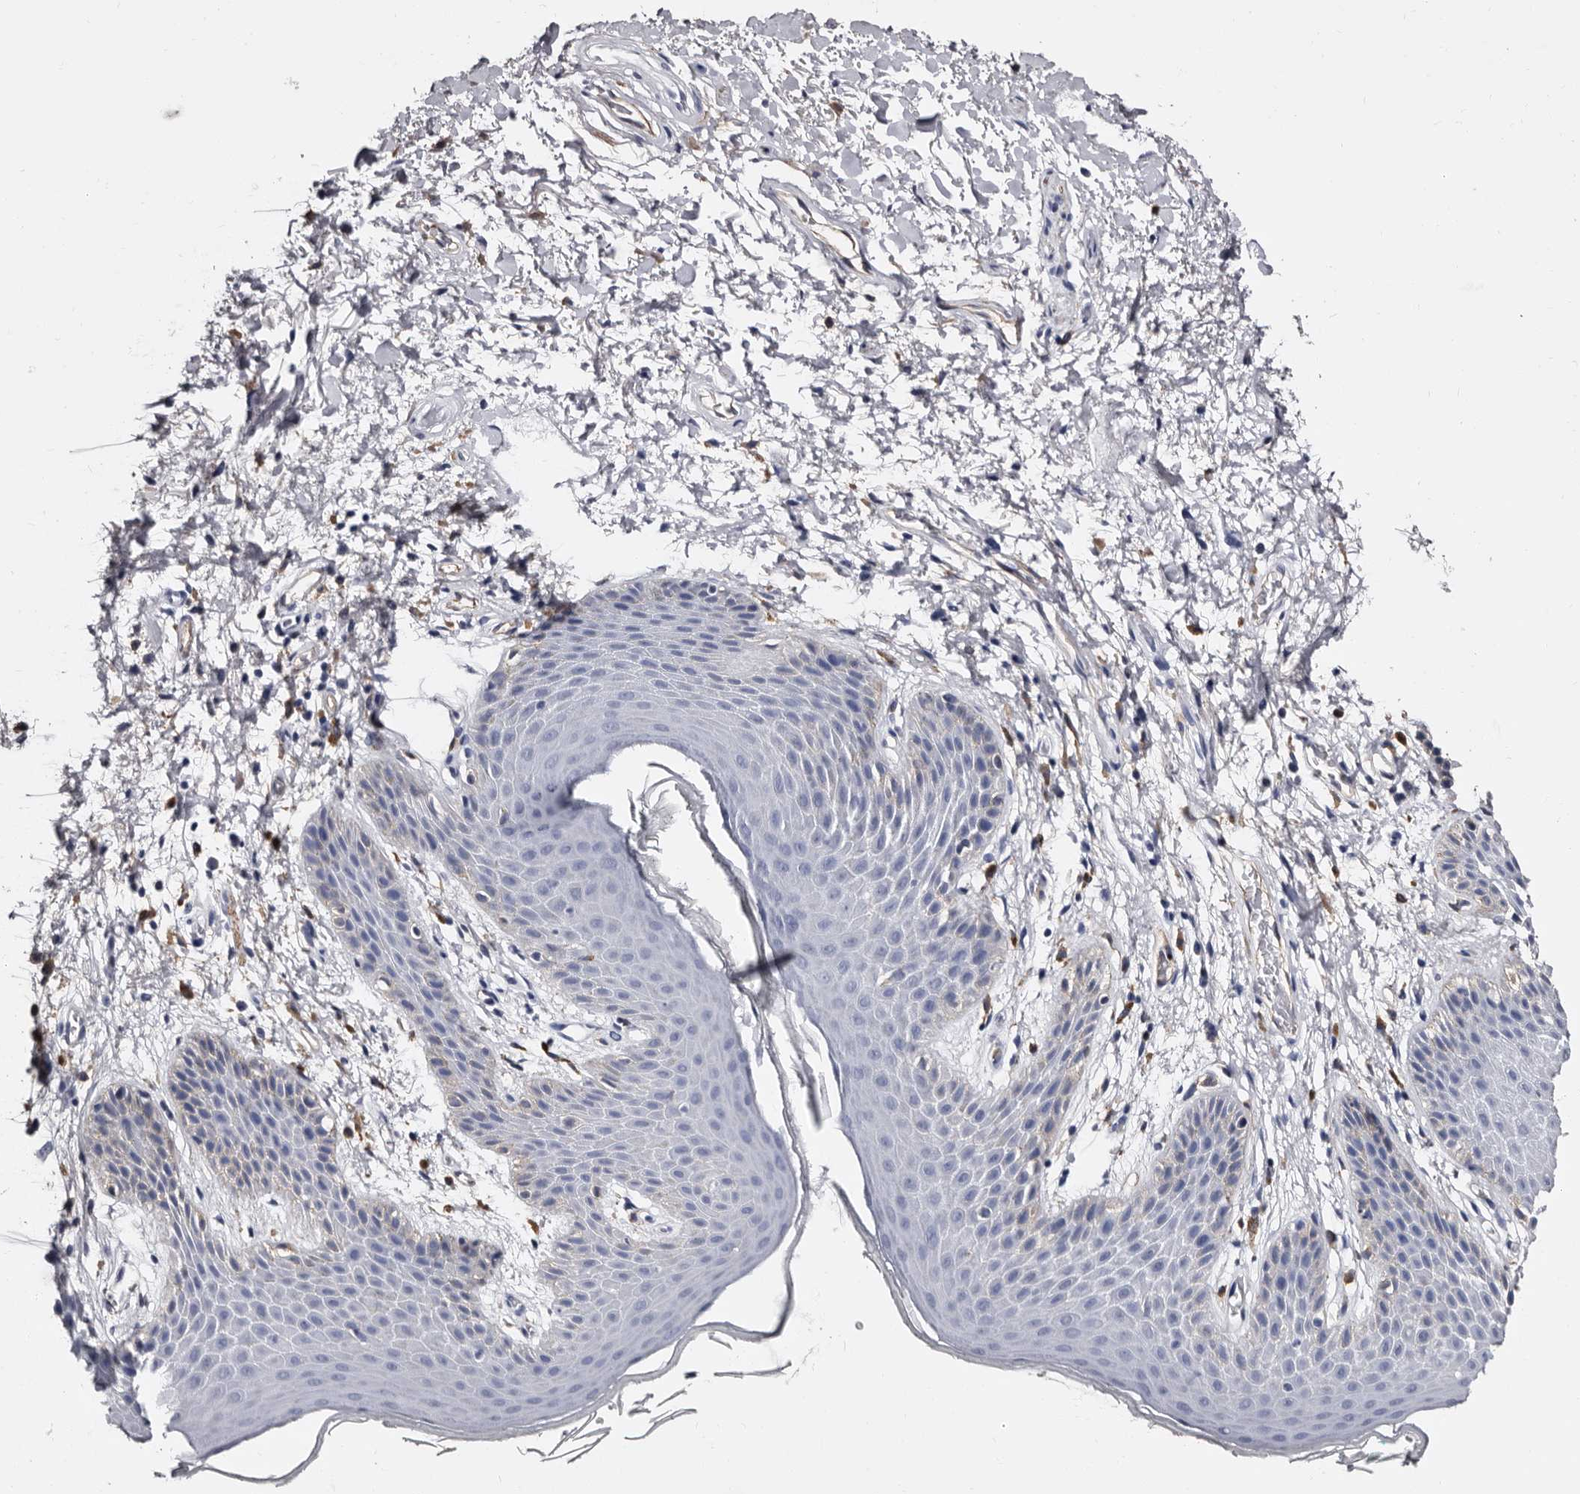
{"staining": {"intensity": "weak", "quantity": "<25%", "location": "cytoplasmic/membranous"}, "tissue": "skin", "cell_type": "Epidermal cells", "image_type": "normal", "snomed": [{"axis": "morphology", "description": "Normal tissue, NOS"}, {"axis": "topography", "description": "Anal"}], "caption": "Micrograph shows no significant protein staining in epidermal cells of normal skin.", "gene": "EPB41L3", "patient": {"sex": "male", "age": 74}}